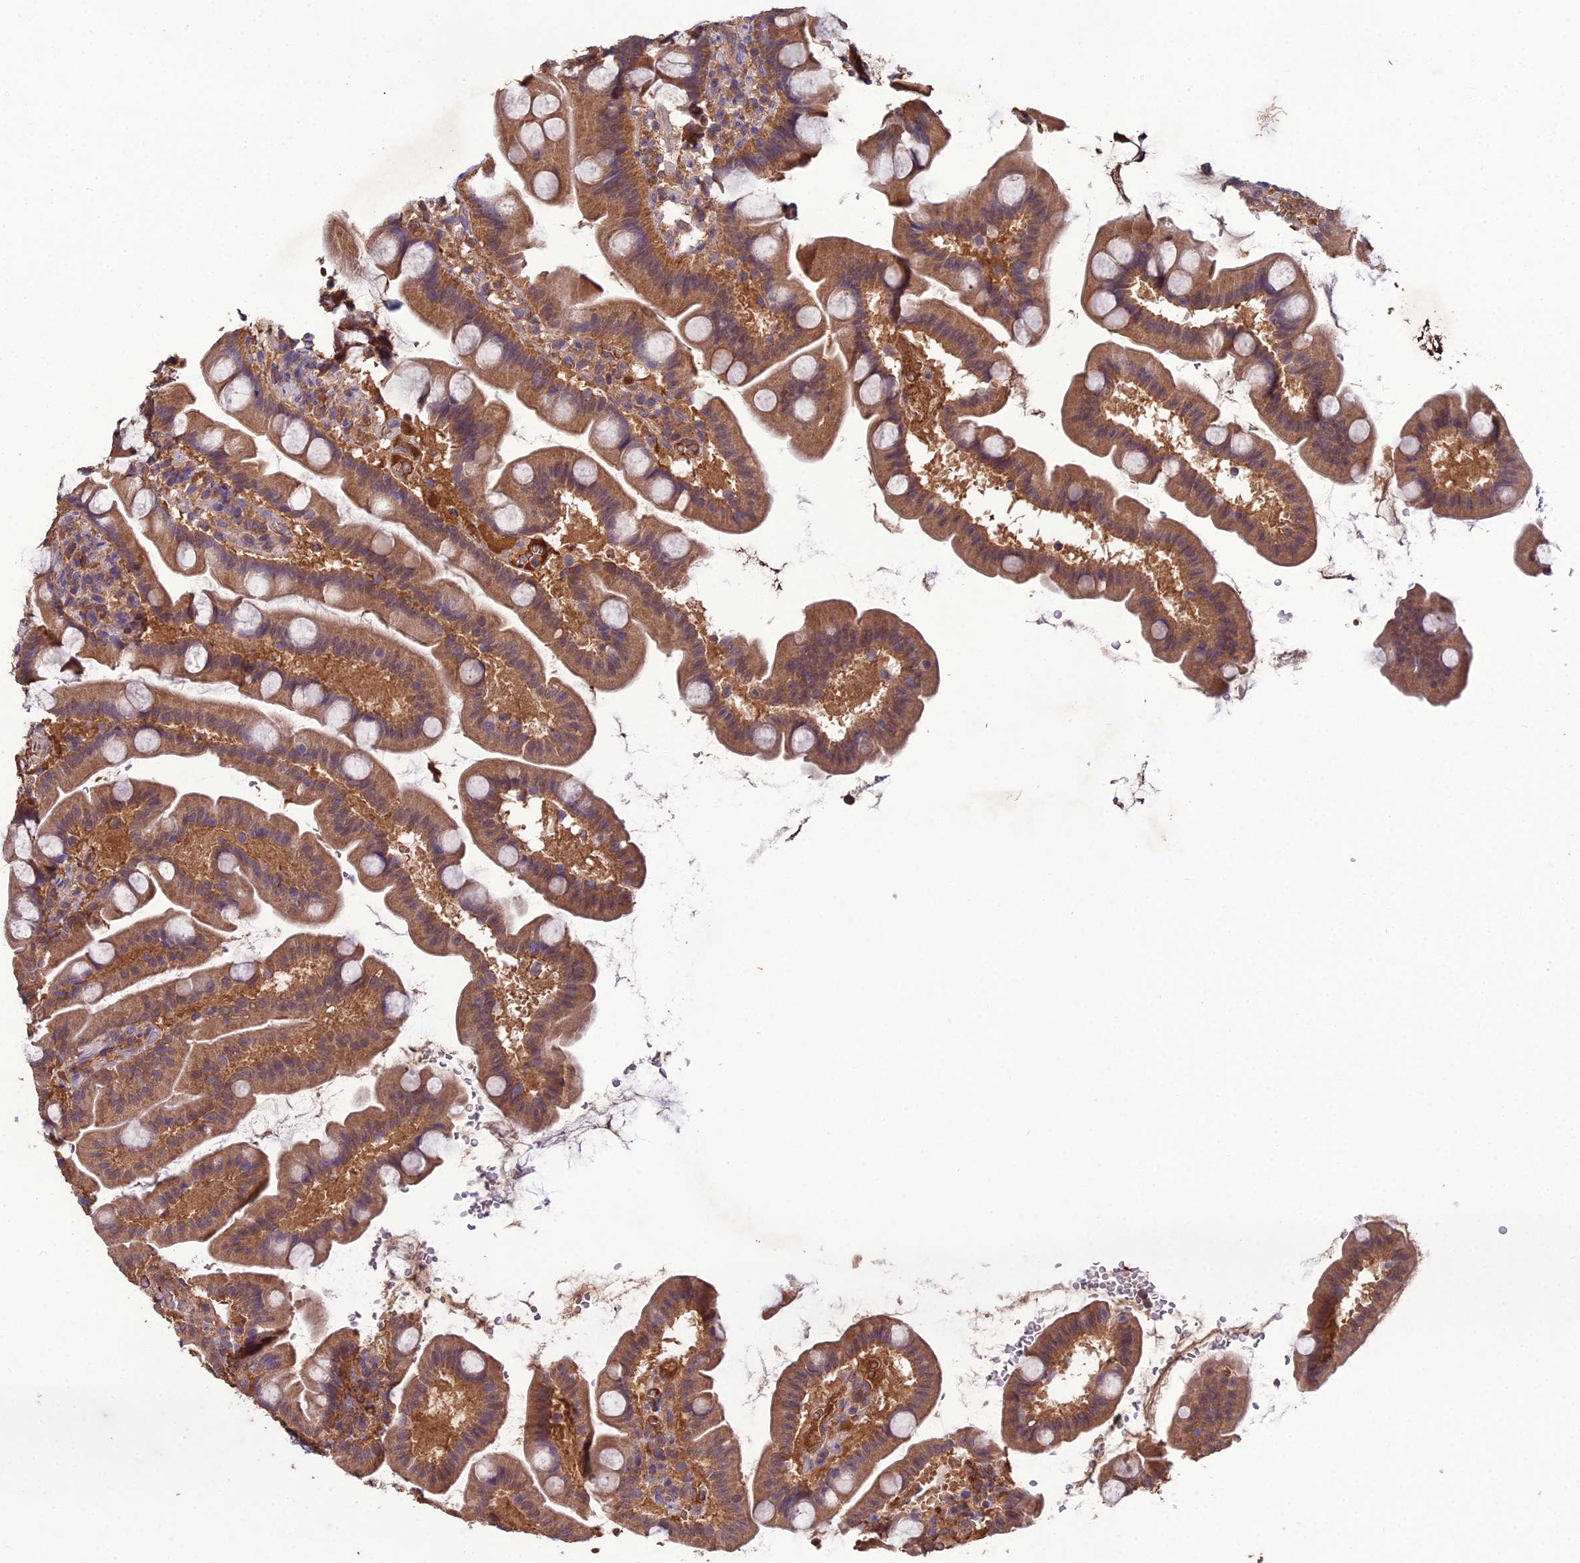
{"staining": {"intensity": "moderate", "quantity": ">75%", "location": "cytoplasmic/membranous"}, "tissue": "small intestine", "cell_type": "Glandular cells", "image_type": "normal", "snomed": [{"axis": "morphology", "description": "Normal tissue, NOS"}, {"axis": "topography", "description": "Small intestine"}], "caption": "High-magnification brightfield microscopy of unremarkable small intestine stained with DAB (3,3'-diaminobenzidine) (brown) and counterstained with hematoxylin (blue). glandular cells exhibit moderate cytoplasmic/membranous positivity is appreciated in about>75% of cells.", "gene": "TMEM258", "patient": {"sex": "female", "age": 68}}